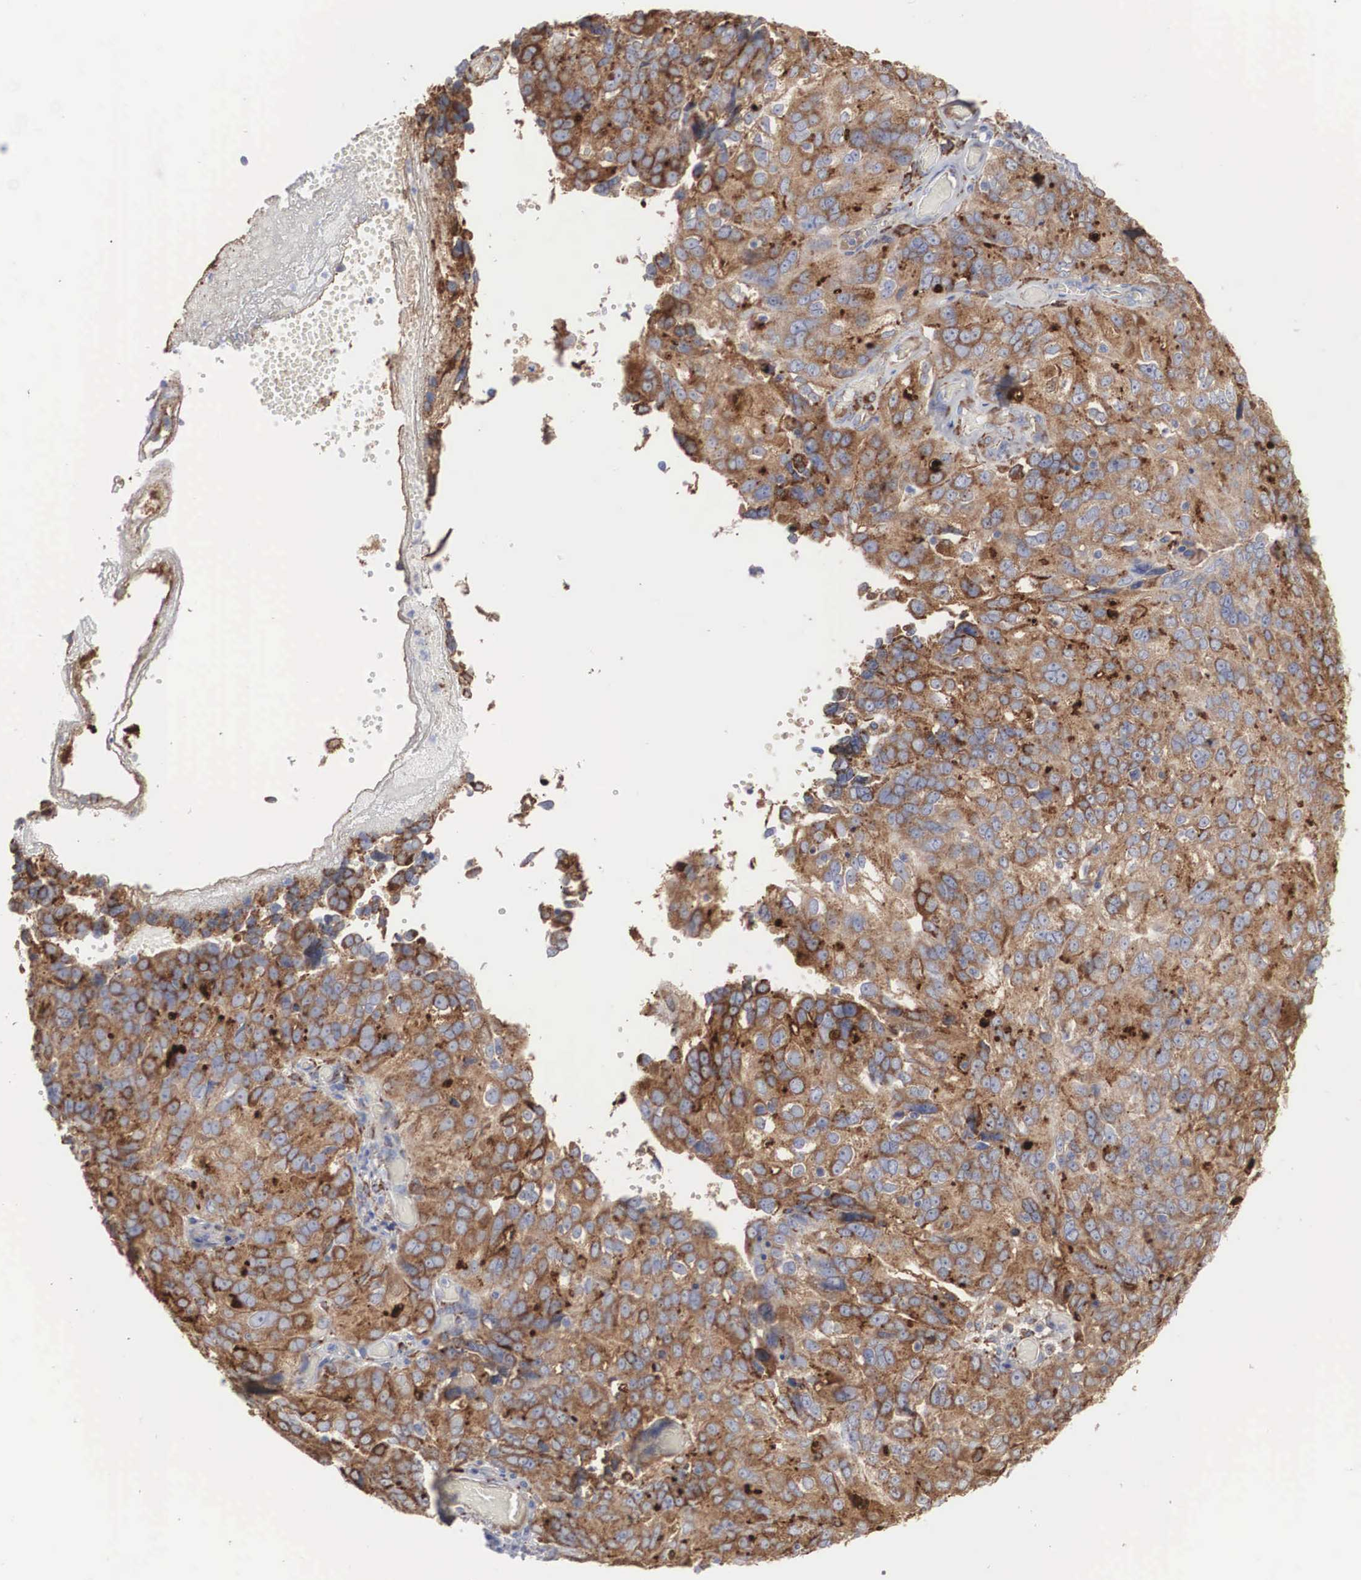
{"staining": {"intensity": "moderate", "quantity": ">75%", "location": "cytoplasmic/membranous"}, "tissue": "ovarian cancer", "cell_type": "Tumor cells", "image_type": "cancer", "snomed": [{"axis": "morphology", "description": "Carcinoma, endometroid"}, {"axis": "topography", "description": "Ovary"}], "caption": "Ovarian endometroid carcinoma stained for a protein demonstrates moderate cytoplasmic/membranous positivity in tumor cells. (DAB IHC, brown staining for protein, blue staining for nuclei).", "gene": "LGALS3BP", "patient": {"sex": "female", "age": 75}}